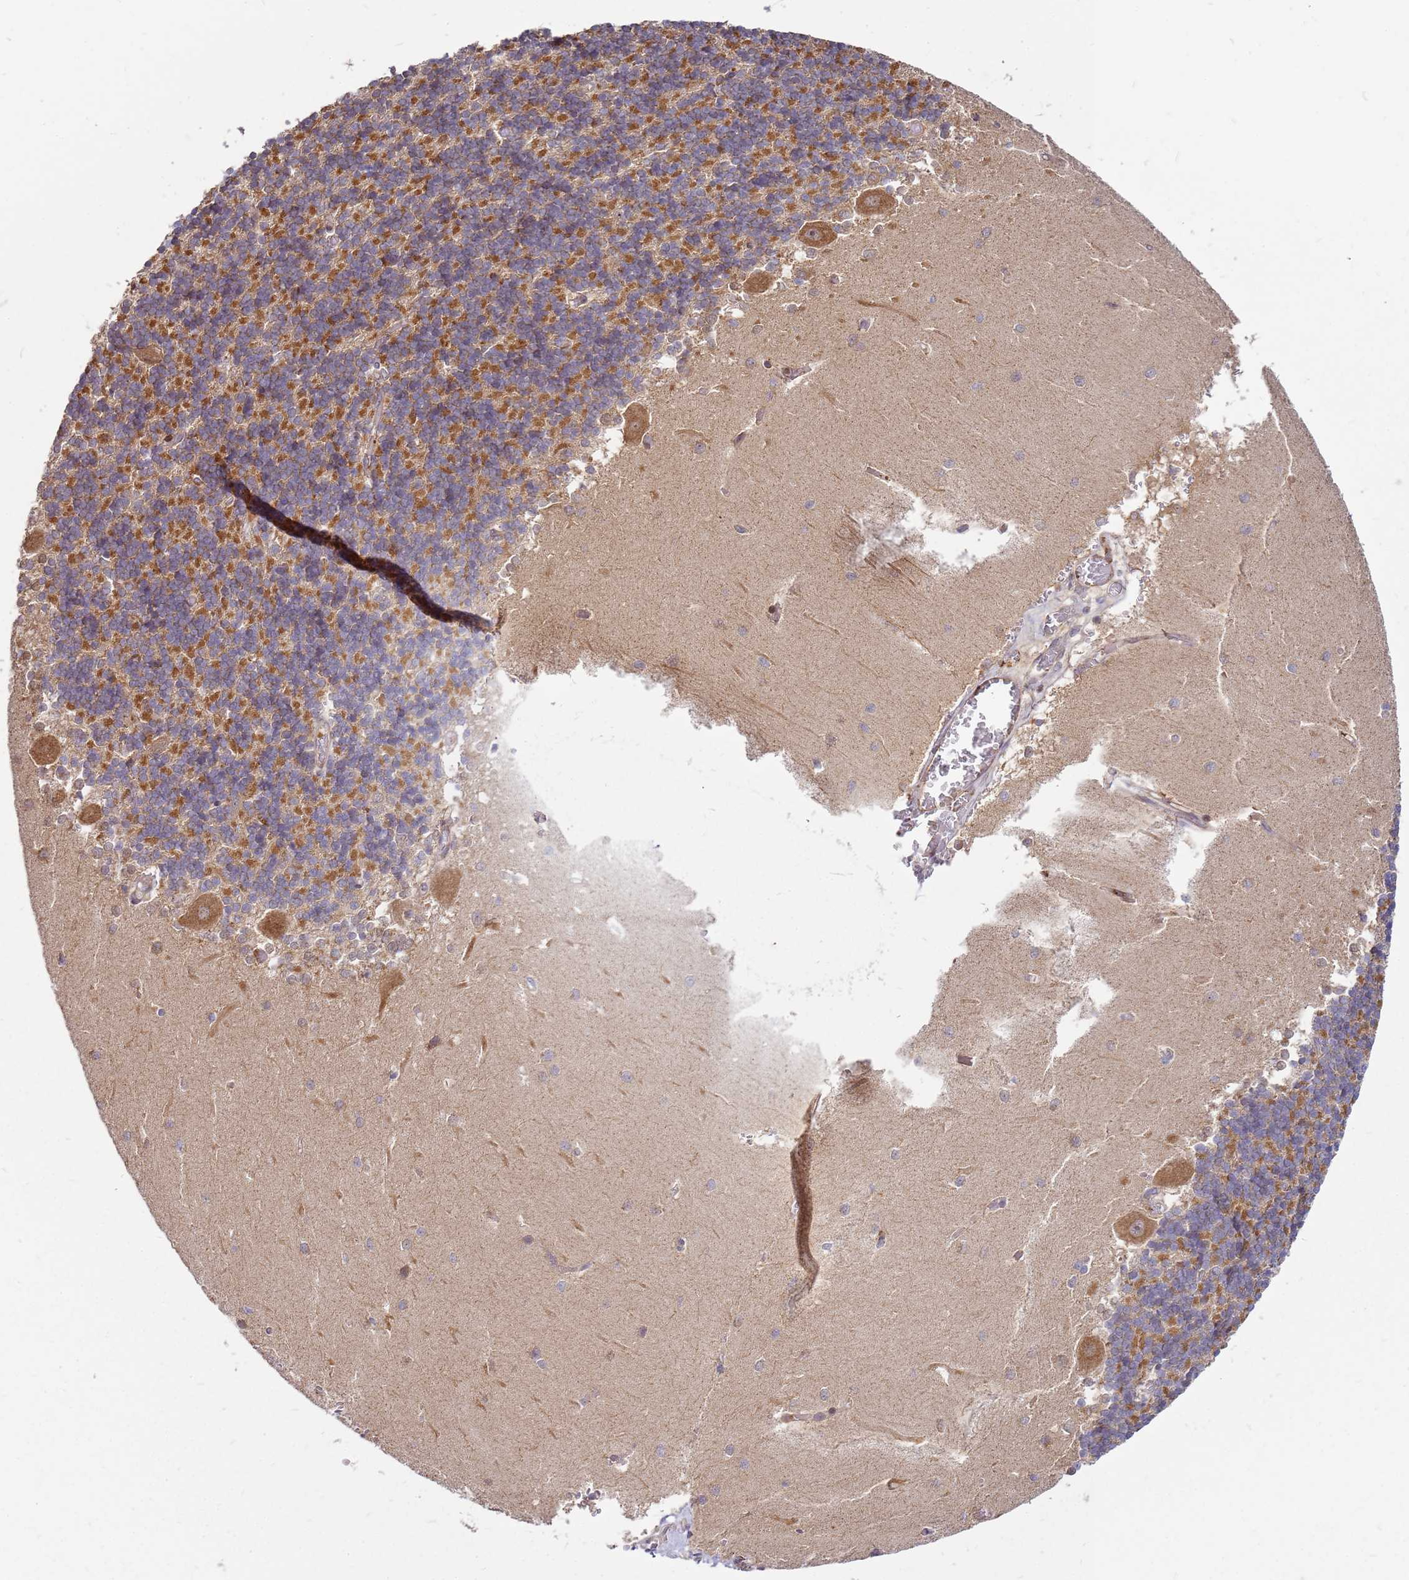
{"staining": {"intensity": "moderate", "quantity": ">75%", "location": "cytoplasmic/membranous"}, "tissue": "cerebellum", "cell_type": "Cells in granular layer", "image_type": "normal", "snomed": [{"axis": "morphology", "description": "Normal tissue, NOS"}, {"axis": "topography", "description": "Cerebellum"}], "caption": "Moderate cytoplasmic/membranous protein staining is identified in about >75% of cells in granular layer in cerebellum. Using DAB (3,3'-diaminobenzidine) (brown) and hematoxylin (blue) stains, captured at high magnification using brightfield microscopy.", "gene": "CCDC159", "patient": {"sex": "male", "age": 37}}